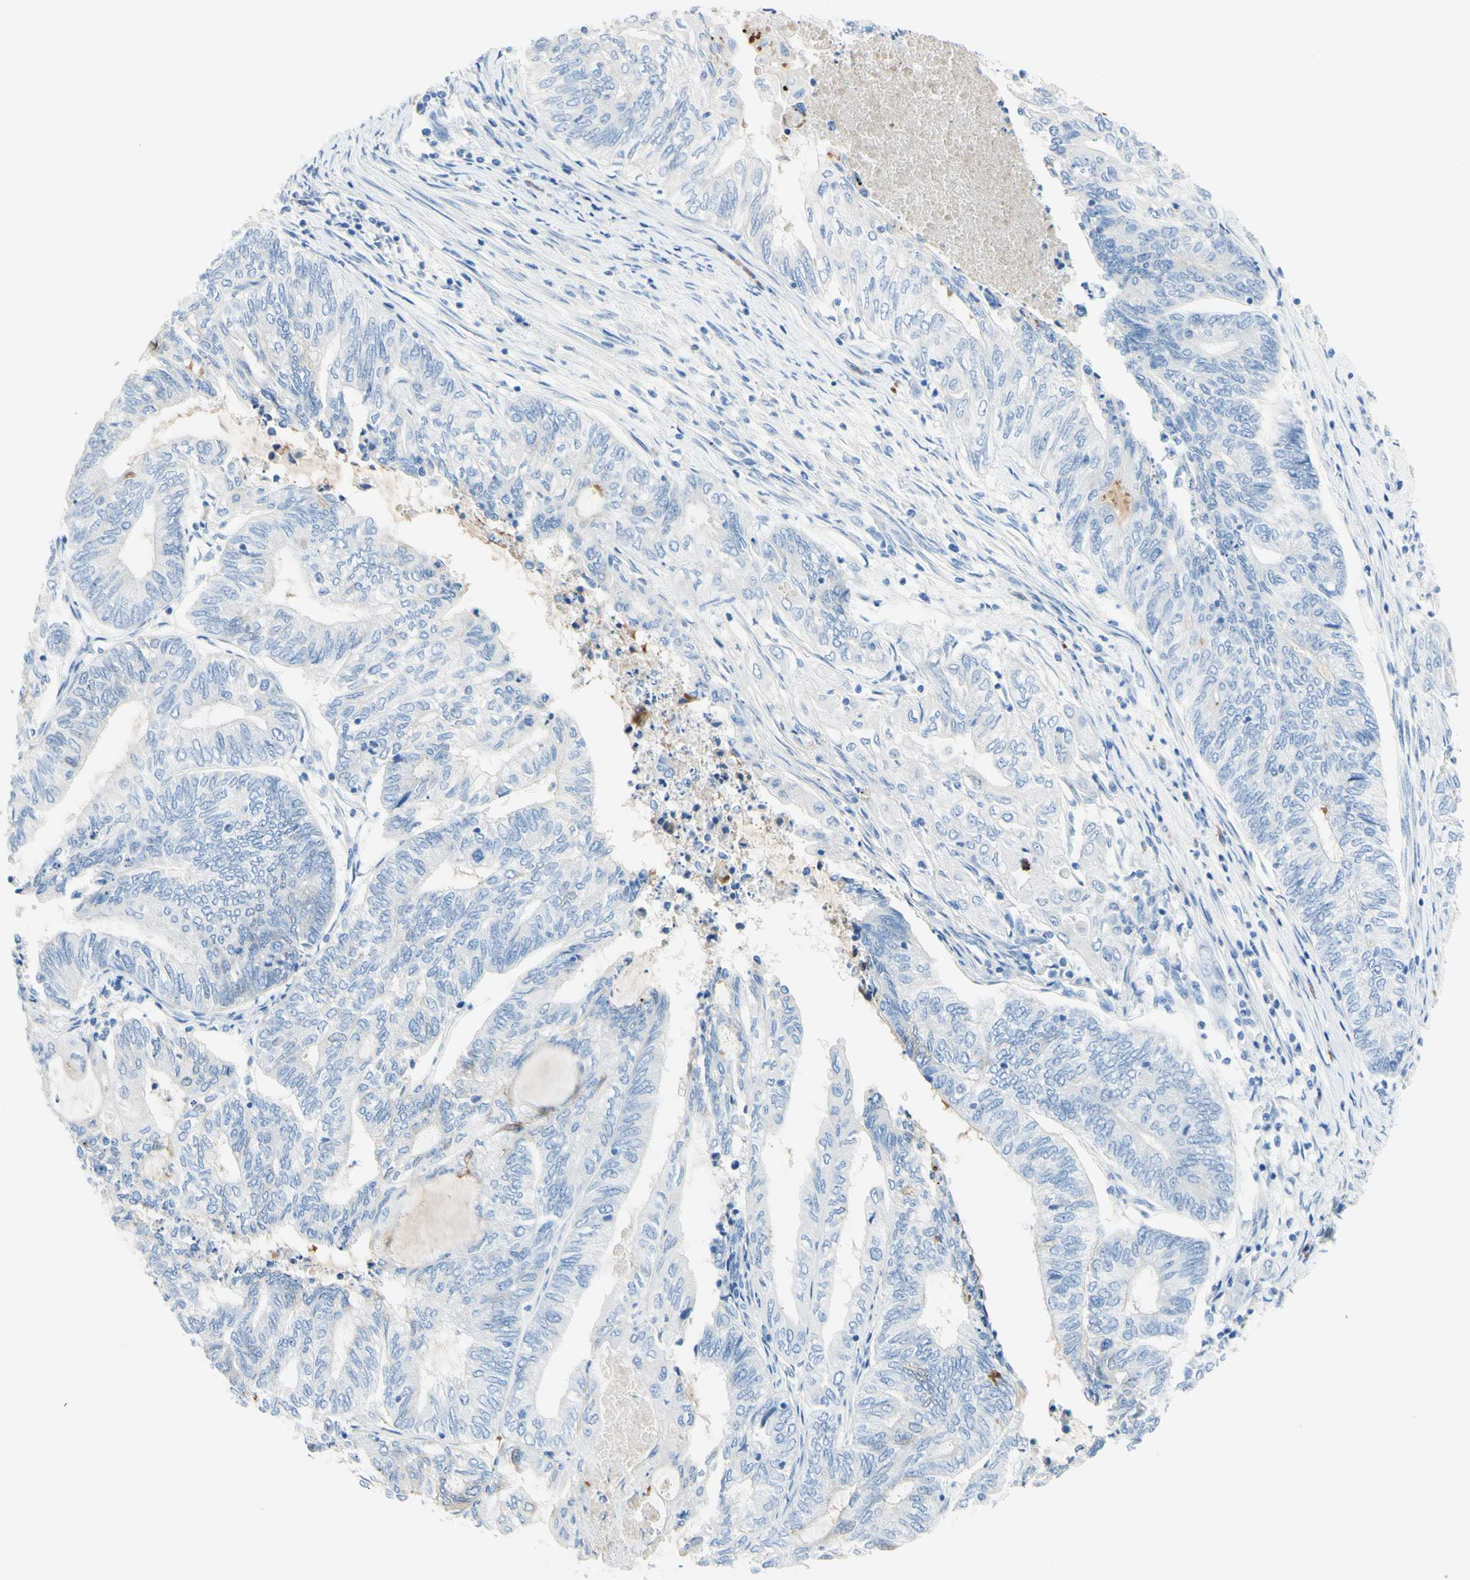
{"staining": {"intensity": "negative", "quantity": "none", "location": "none"}, "tissue": "endometrial cancer", "cell_type": "Tumor cells", "image_type": "cancer", "snomed": [{"axis": "morphology", "description": "Adenocarcinoma, NOS"}, {"axis": "topography", "description": "Uterus"}, {"axis": "topography", "description": "Endometrium"}], "caption": "Protein analysis of endometrial cancer exhibits no significant positivity in tumor cells.", "gene": "IL6ST", "patient": {"sex": "female", "age": 70}}